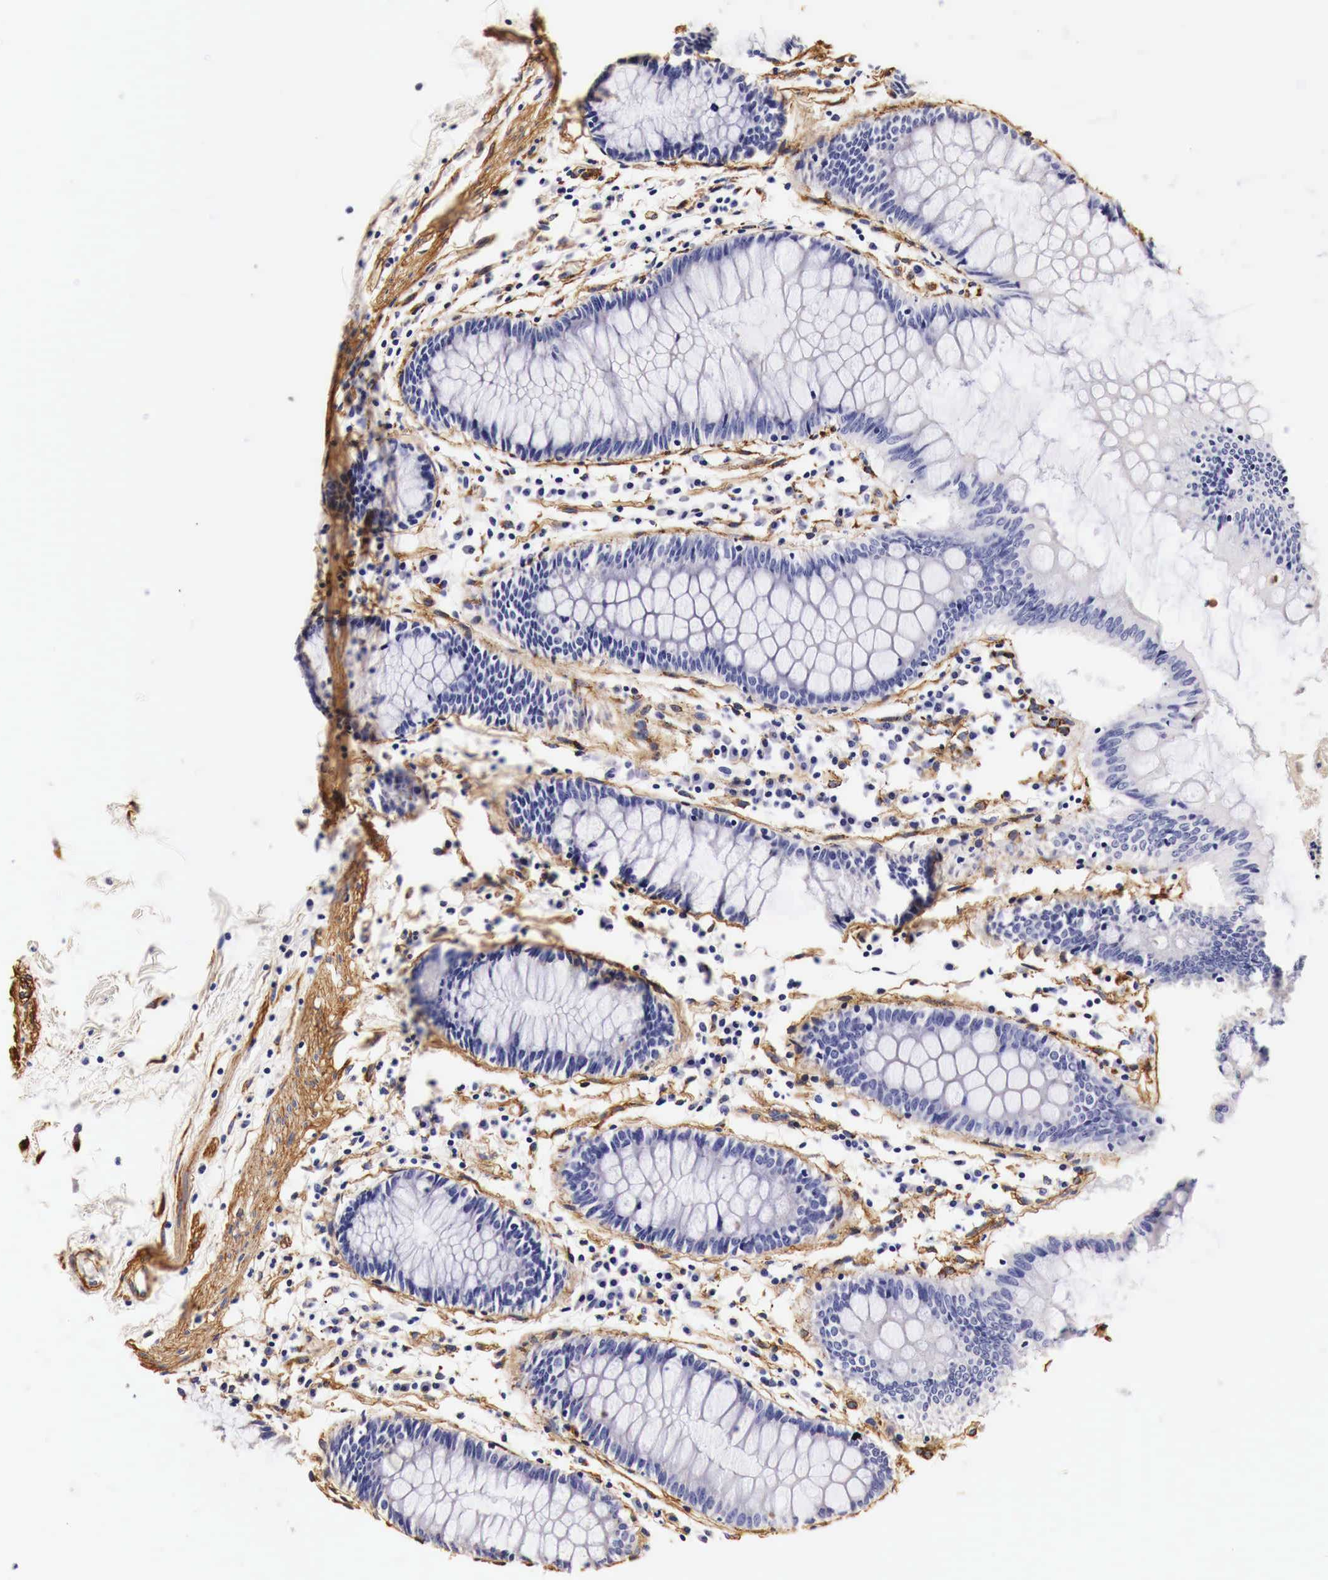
{"staining": {"intensity": "moderate", "quantity": ">75%", "location": "cytoplasmic/membranous"}, "tissue": "colon", "cell_type": "Endothelial cells", "image_type": "normal", "snomed": [{"axis": "morphology", "description": "Normal tissue, NOS"}, {"axis": "topography", "description": "Colon"}], "caption": "An image of colon stained for a protein demonstrates moderate cytoplasmic/membranous brown staining in endothelial cells. (DAB IHC, brown staining for protein, blue staining for nuclei).", "gene": "LAMB2", "patient": {"sex": "female", "age": 55}}